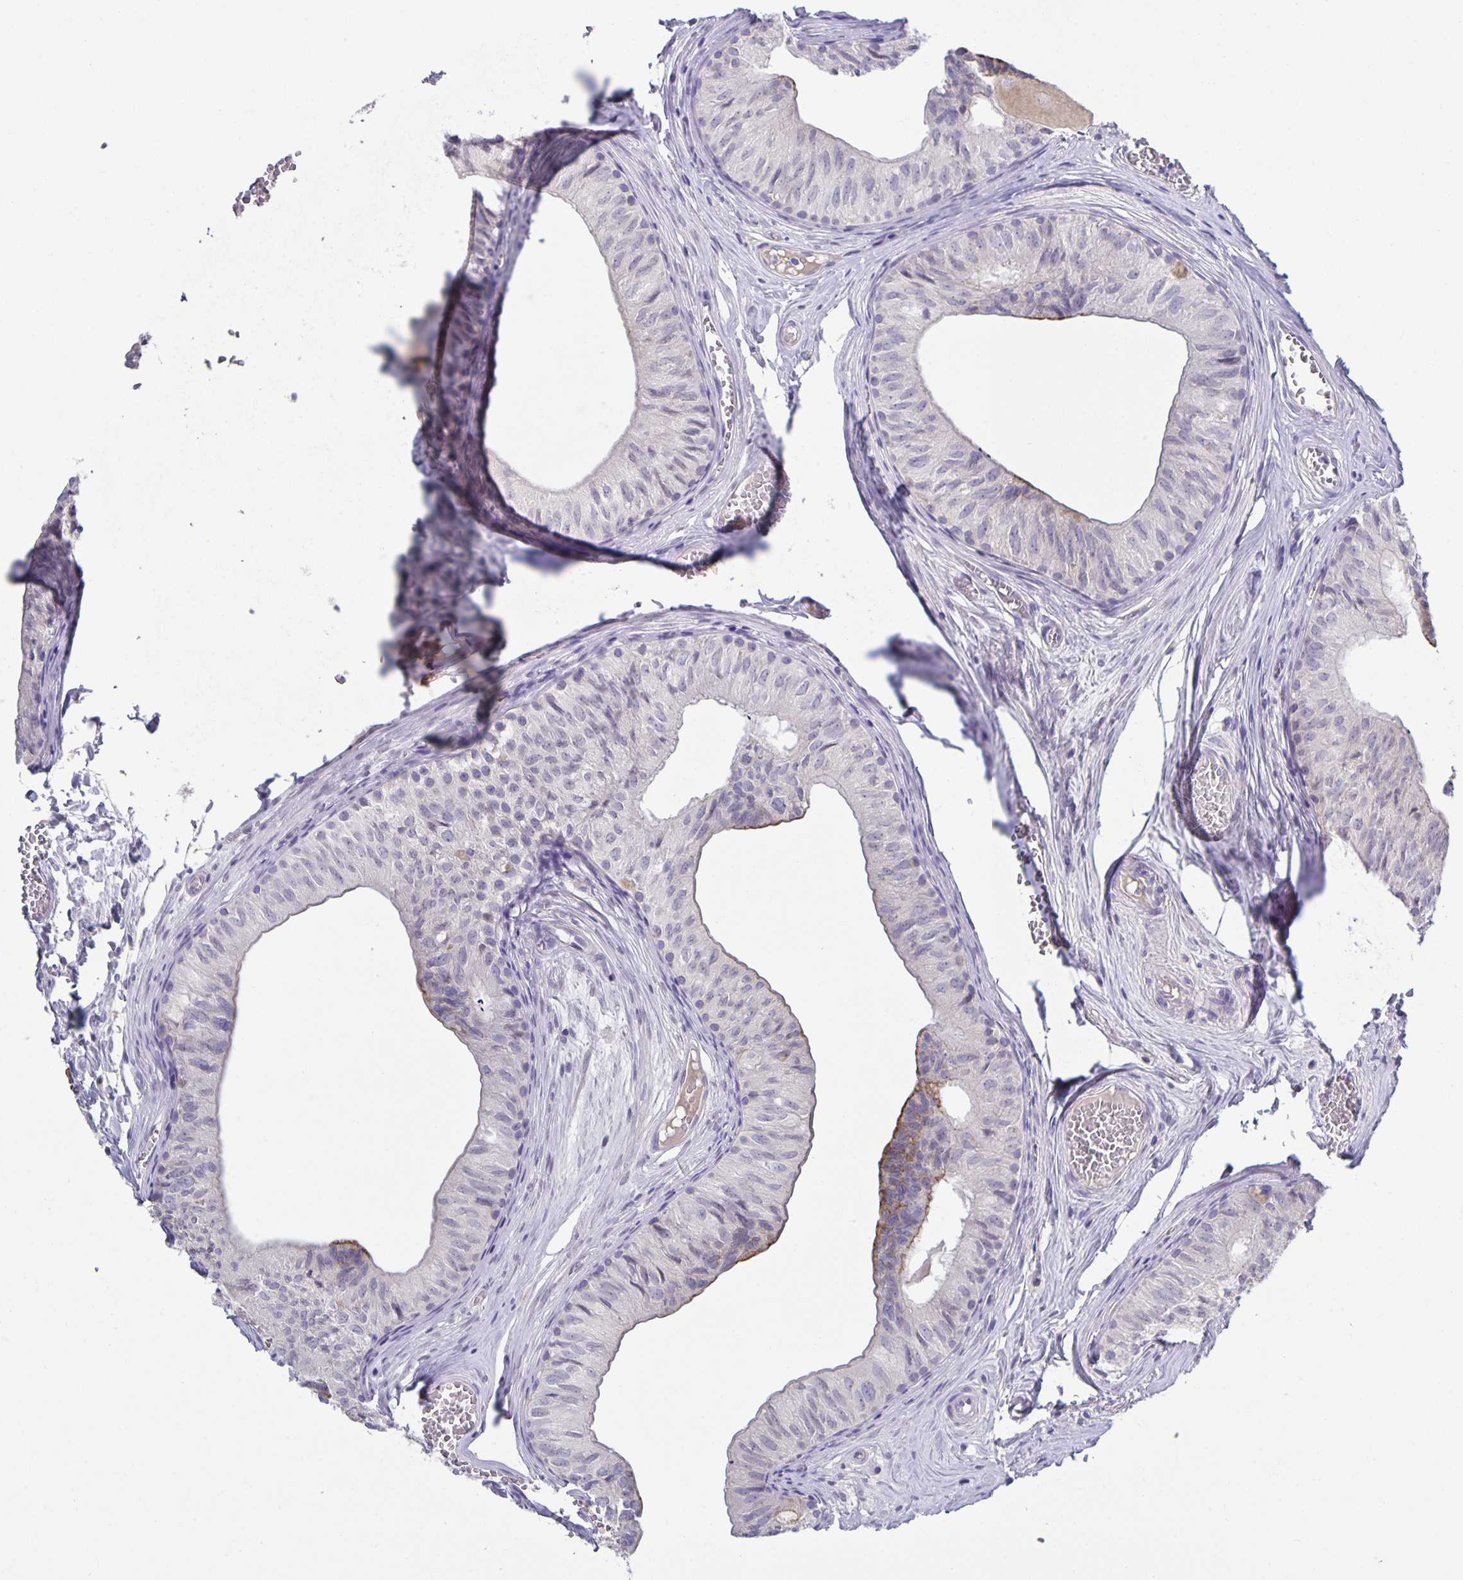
{"staining": {"intensity": "moderate", "quantity": "<25%", "location": "cytoplasmic/membranous"}, "tissue": "epididymis", "cell_type": "Glandular cells", "image_type": "normal", "snomed": [{"axis": "morphology", "description": "Normal tissue, NOS"}, {"axis": "topography", "description": "Epididymis"}], "caption": "Brown immunohistochemical staining in benign human epididymis displays moderate cytoplasmic/membranous expression in approximately <25% of glandular cells.", "gene": "PTPN3", "patient": {"sex": "male", "age": 25}}